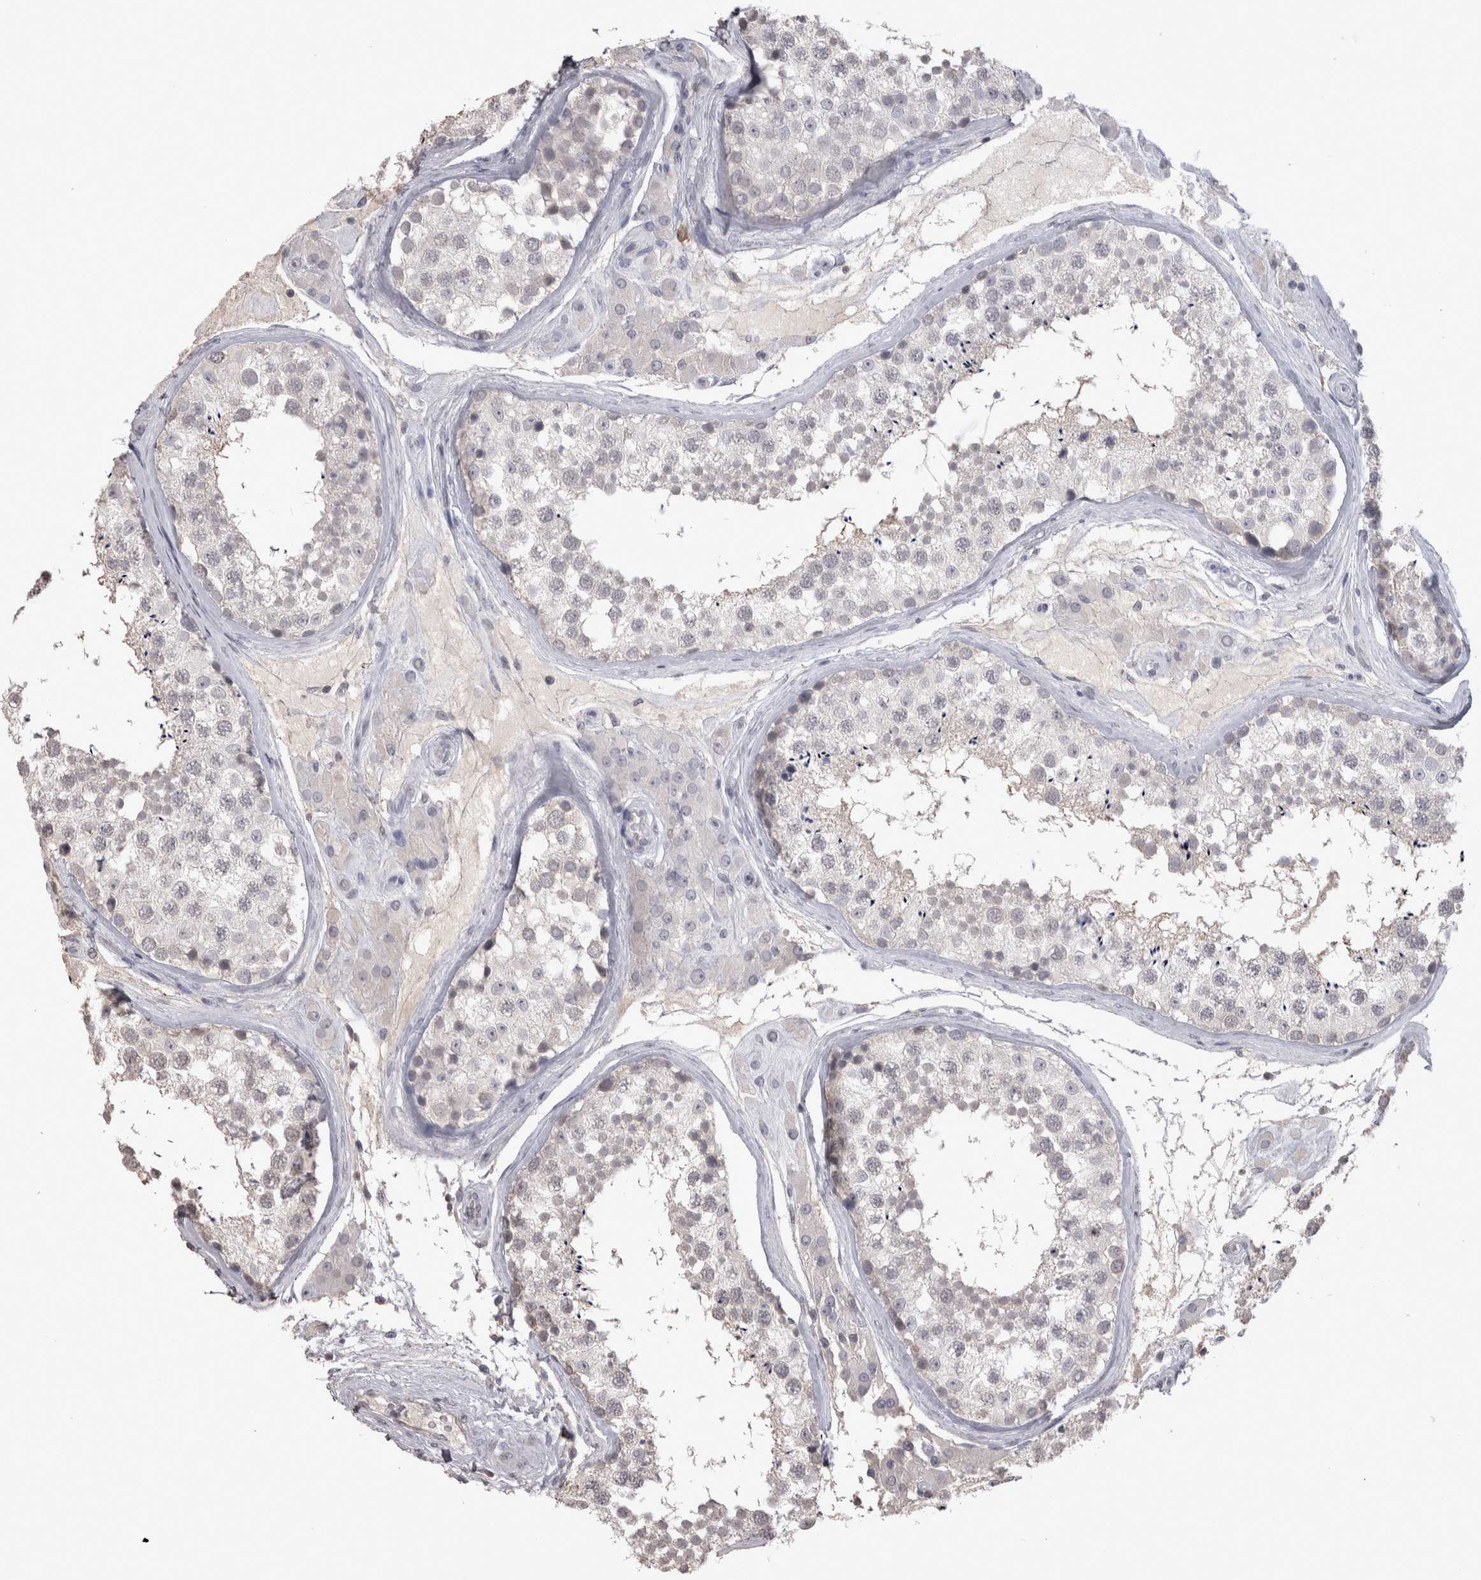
{"staining": {"intensity": "weak", "quantity": "<25%", "location": "cytoplasmic/membranous"}, "tissue": "testis", "cell_type": "Cells in seminiferous ducts", "image_type": "normal", "snomed": [{"axis": "morphology", "description": "Normal tissue, NOS"}, {"axis": "topography", "description": "Testis"}], "caption": "A high-resolution histopathology image shows immunohistochemistry staining of benign testis, which exhibits no significant expression in cells in seminiferous ducts.", "gene": "LAX1", "patient": {"sex": "male", "age": 46}}